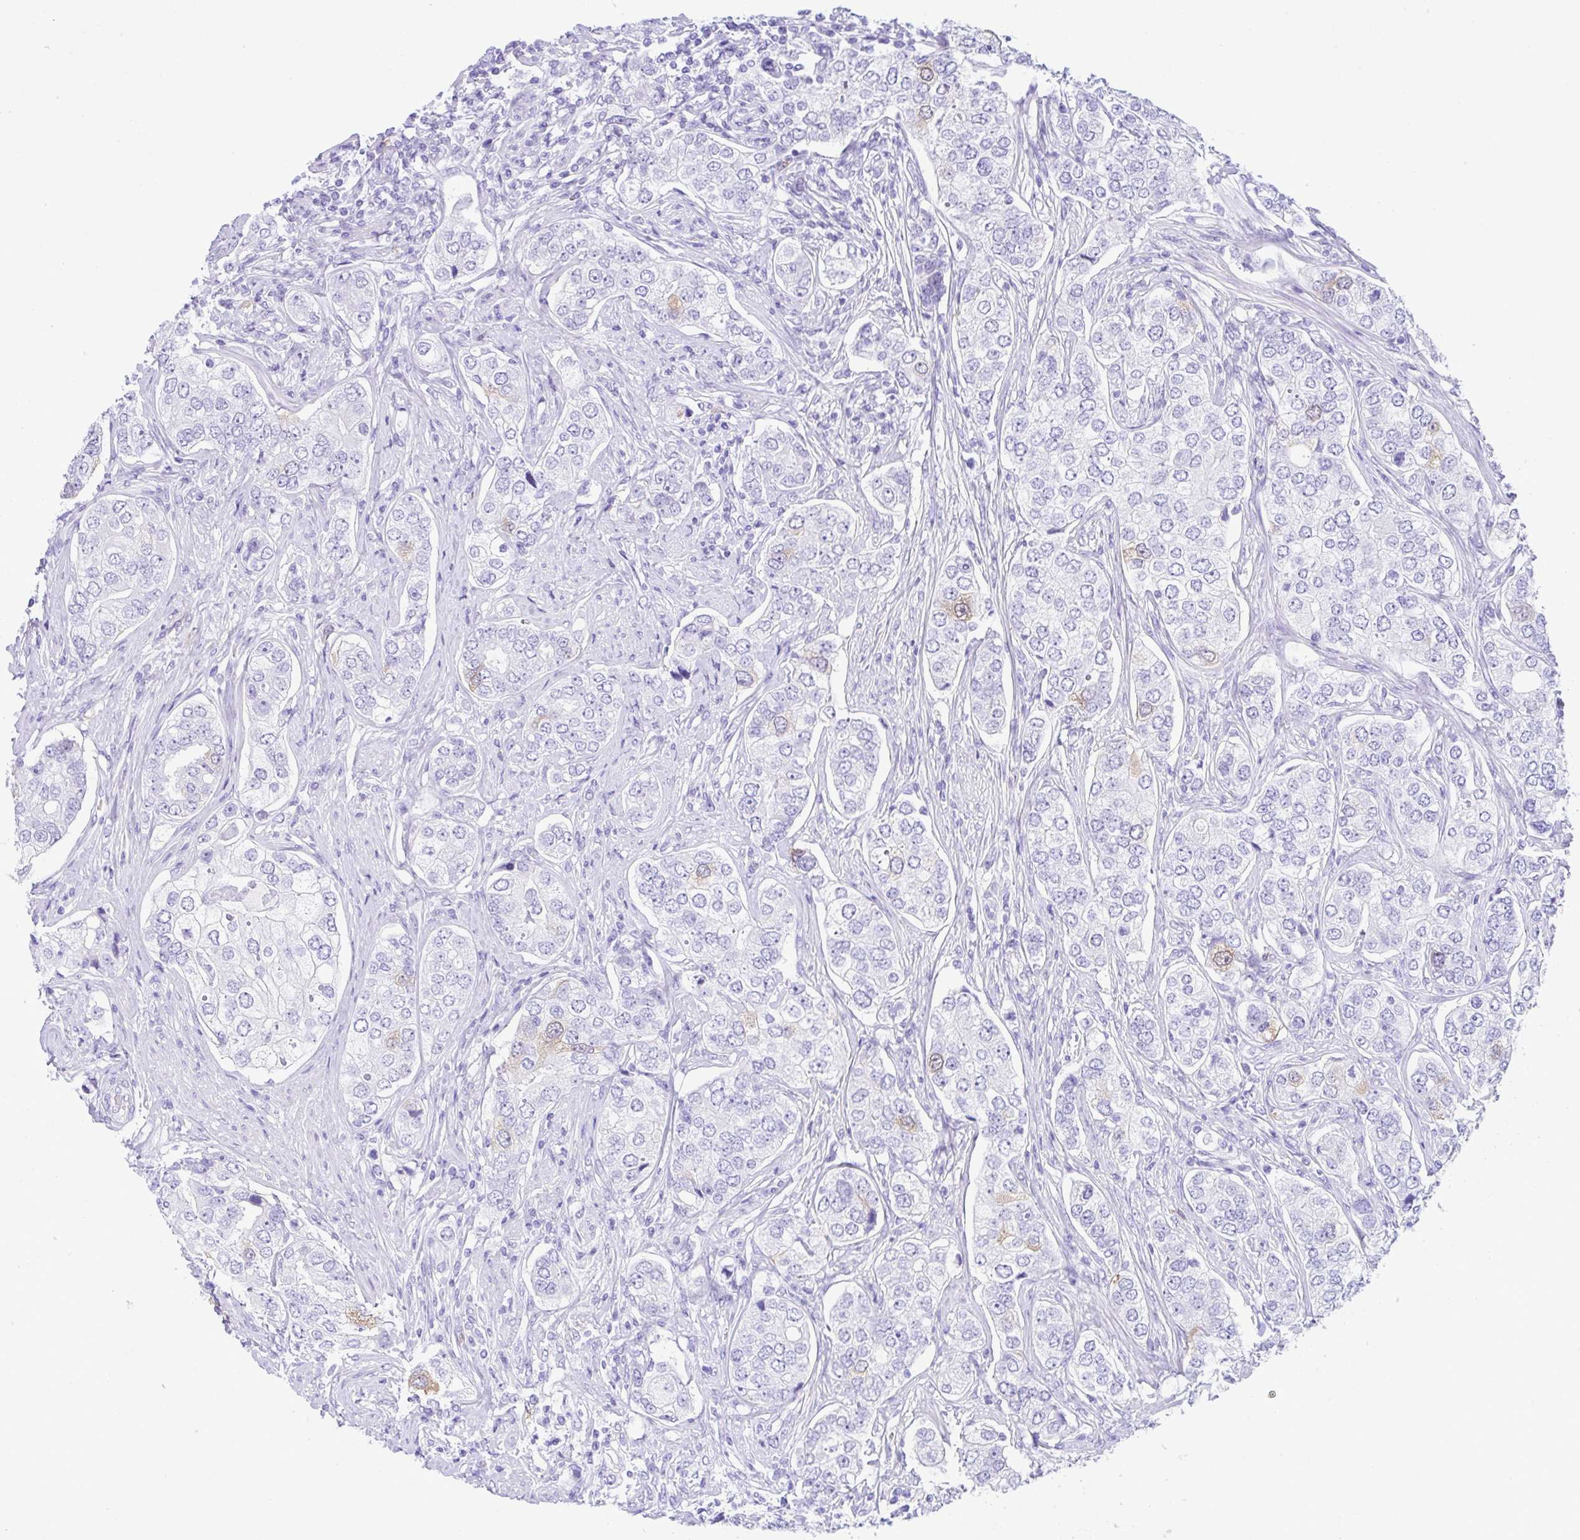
{"staining": {"intensity": "negative", "quantity": "none", "location": "none"}, "tissue": "prostate cancer", "cell_type": "Tumor cells", "image_type": "cancer", "snomed": [{"axis": "morphology", "description": "Adenocarcinoma, High grade"}, {"axis": "topography", "description": "Prostate"}], "caption": "An immunohistochemistry micrograph of adenocarcinoma (high-grade) (prostate) is shown. There is no staining in tumor cells of adenocarcinoma (high-grade) (prostate).", "gene": "RRM2", "patient": {"sex": "male", "age": 60}}